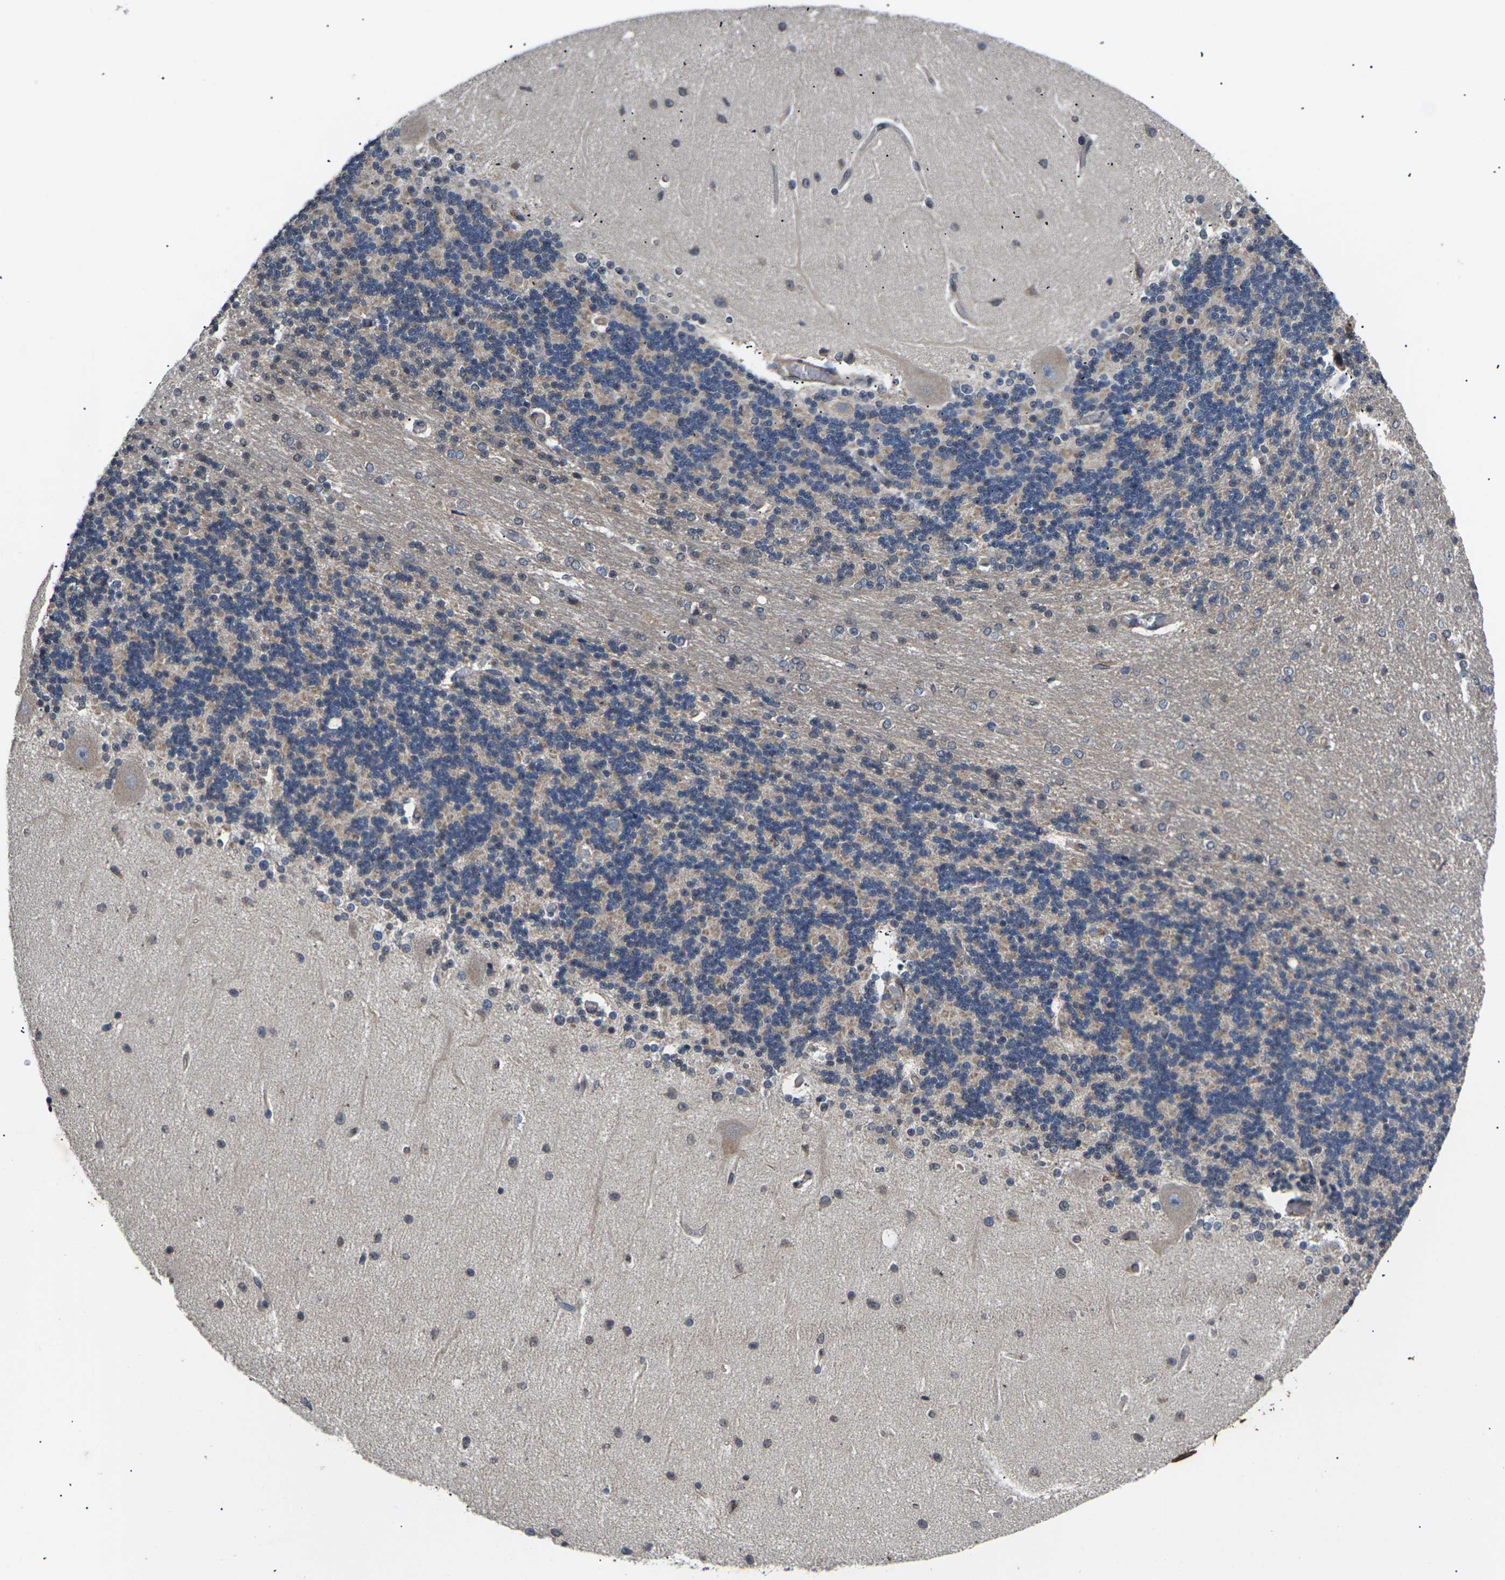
{"staining": {"intensity": "weak", "quantity": "25%-75%", "location": "cytoplasmic/membranous"}, "tissue": "cerebellum", "cell_type": "Cells in granular layer", "image_type": "normal", "snomed": [{"axis": "morphology", "description": "Normal tissue, NOS"}, {"axis": "topography", "description": "Cerebellum"}], "caption": "Protein expression analysis of benign cerebellum shows weak cytoplasmic/membranous staining in approximately 25%-75% of cells in granular layer. The protein is stained brown, and the nuclei are stained in blue (DAB (3,3'-diaminobenzidine) IHC with brightfield microscopy, high magnification).", "gene": "DKK2", "patient": {"sex": "female", "age": 54}}